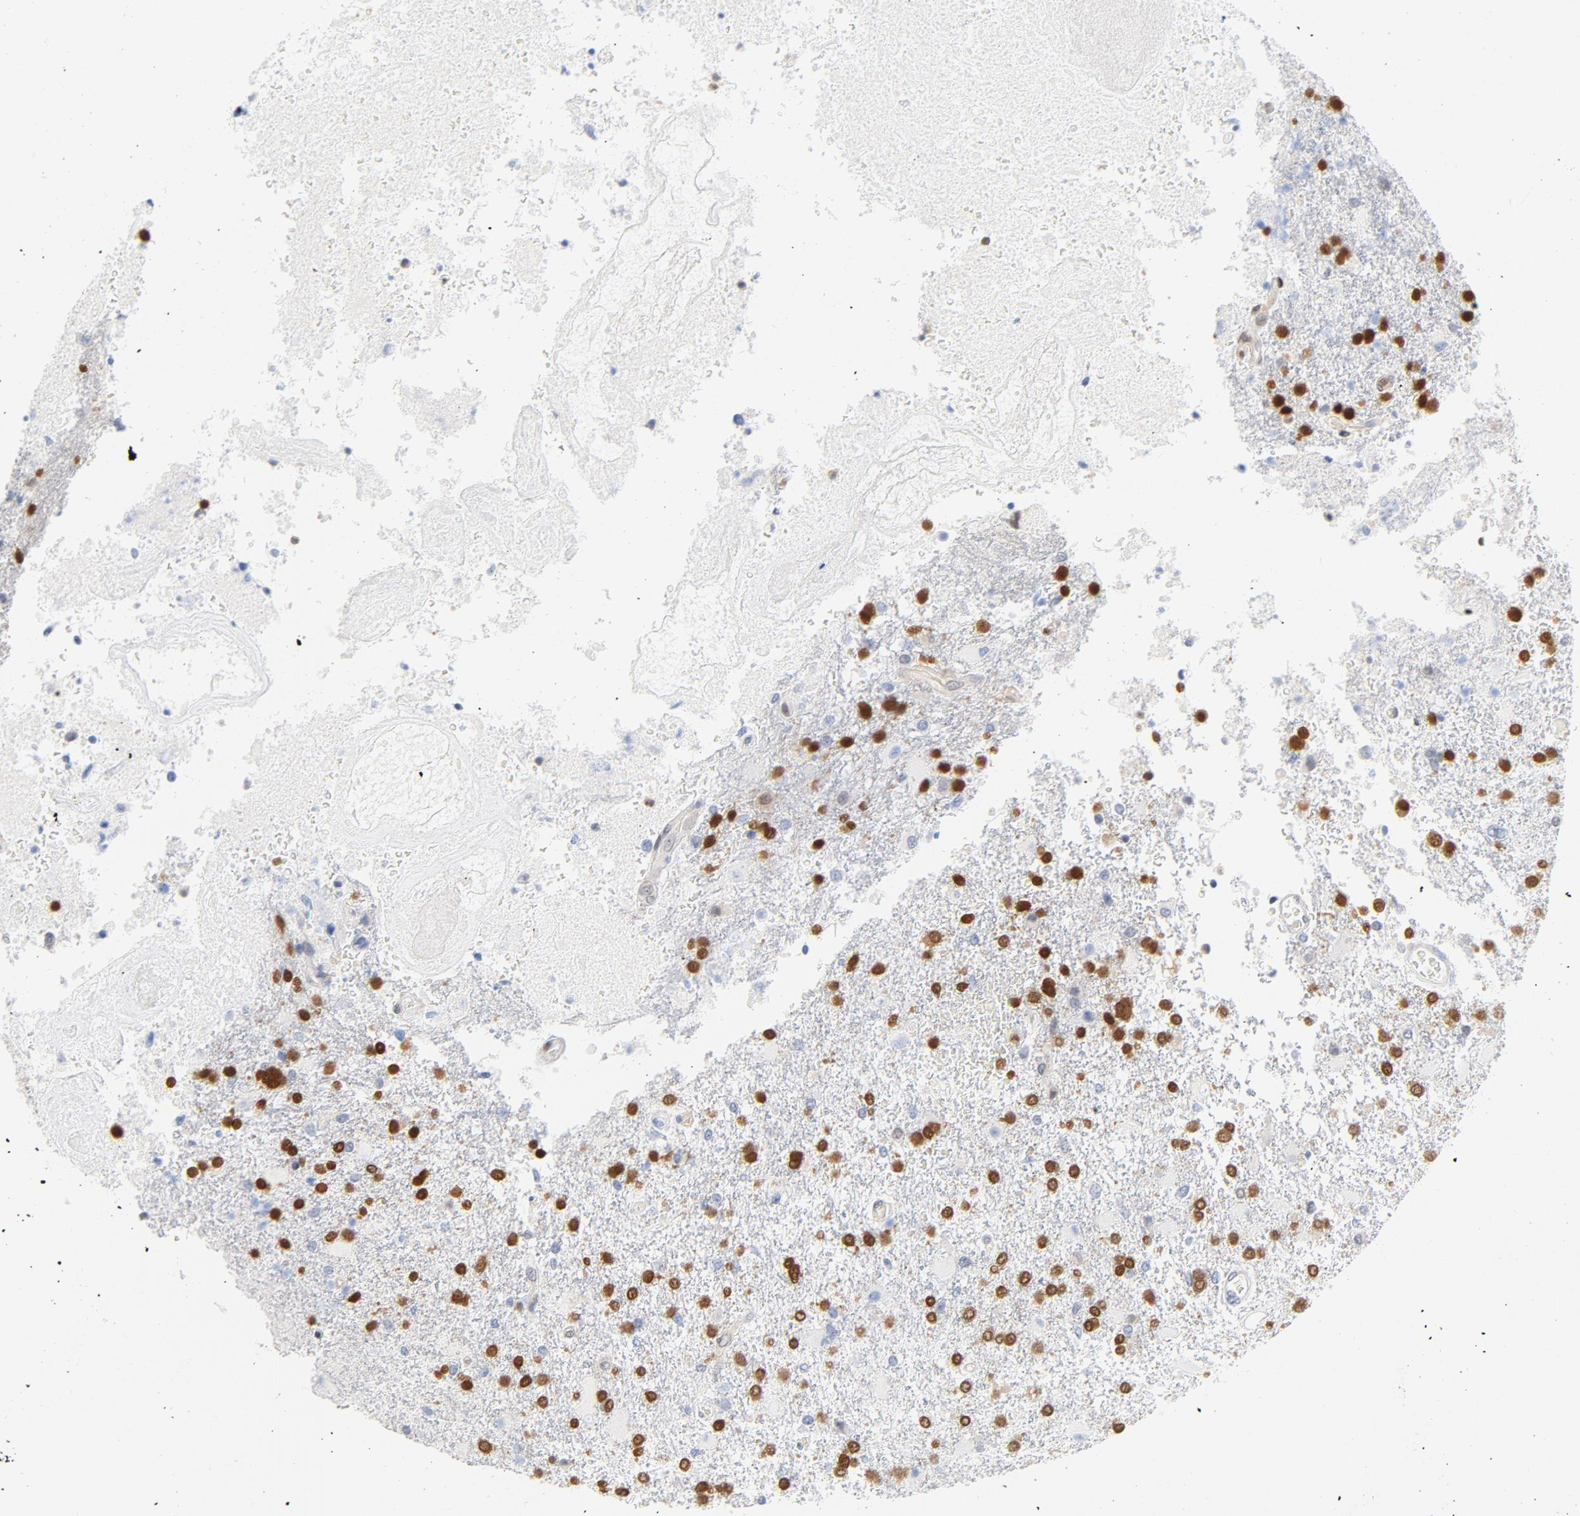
{"staining": {"intensity": "strong", "quantity": "25%-75%", "location": "nuclear"}, "tissue": "glioma", "cell_type": "Tumor cells", "image_type": "cancer", "snomed": [{"axis": "morphology", "description": "Glioma, malignant, High grade"}, {"axis": "topography", "description": "Cerebral cortex"}], "caption": "This is a photomicrograph of immunohistochemistry (IHC) staining of glioma, which shows strong positivity in the nuclear of tumor cells.", "gene": "CDKN1B", "patient": {"sex": "male", "age": 79}}